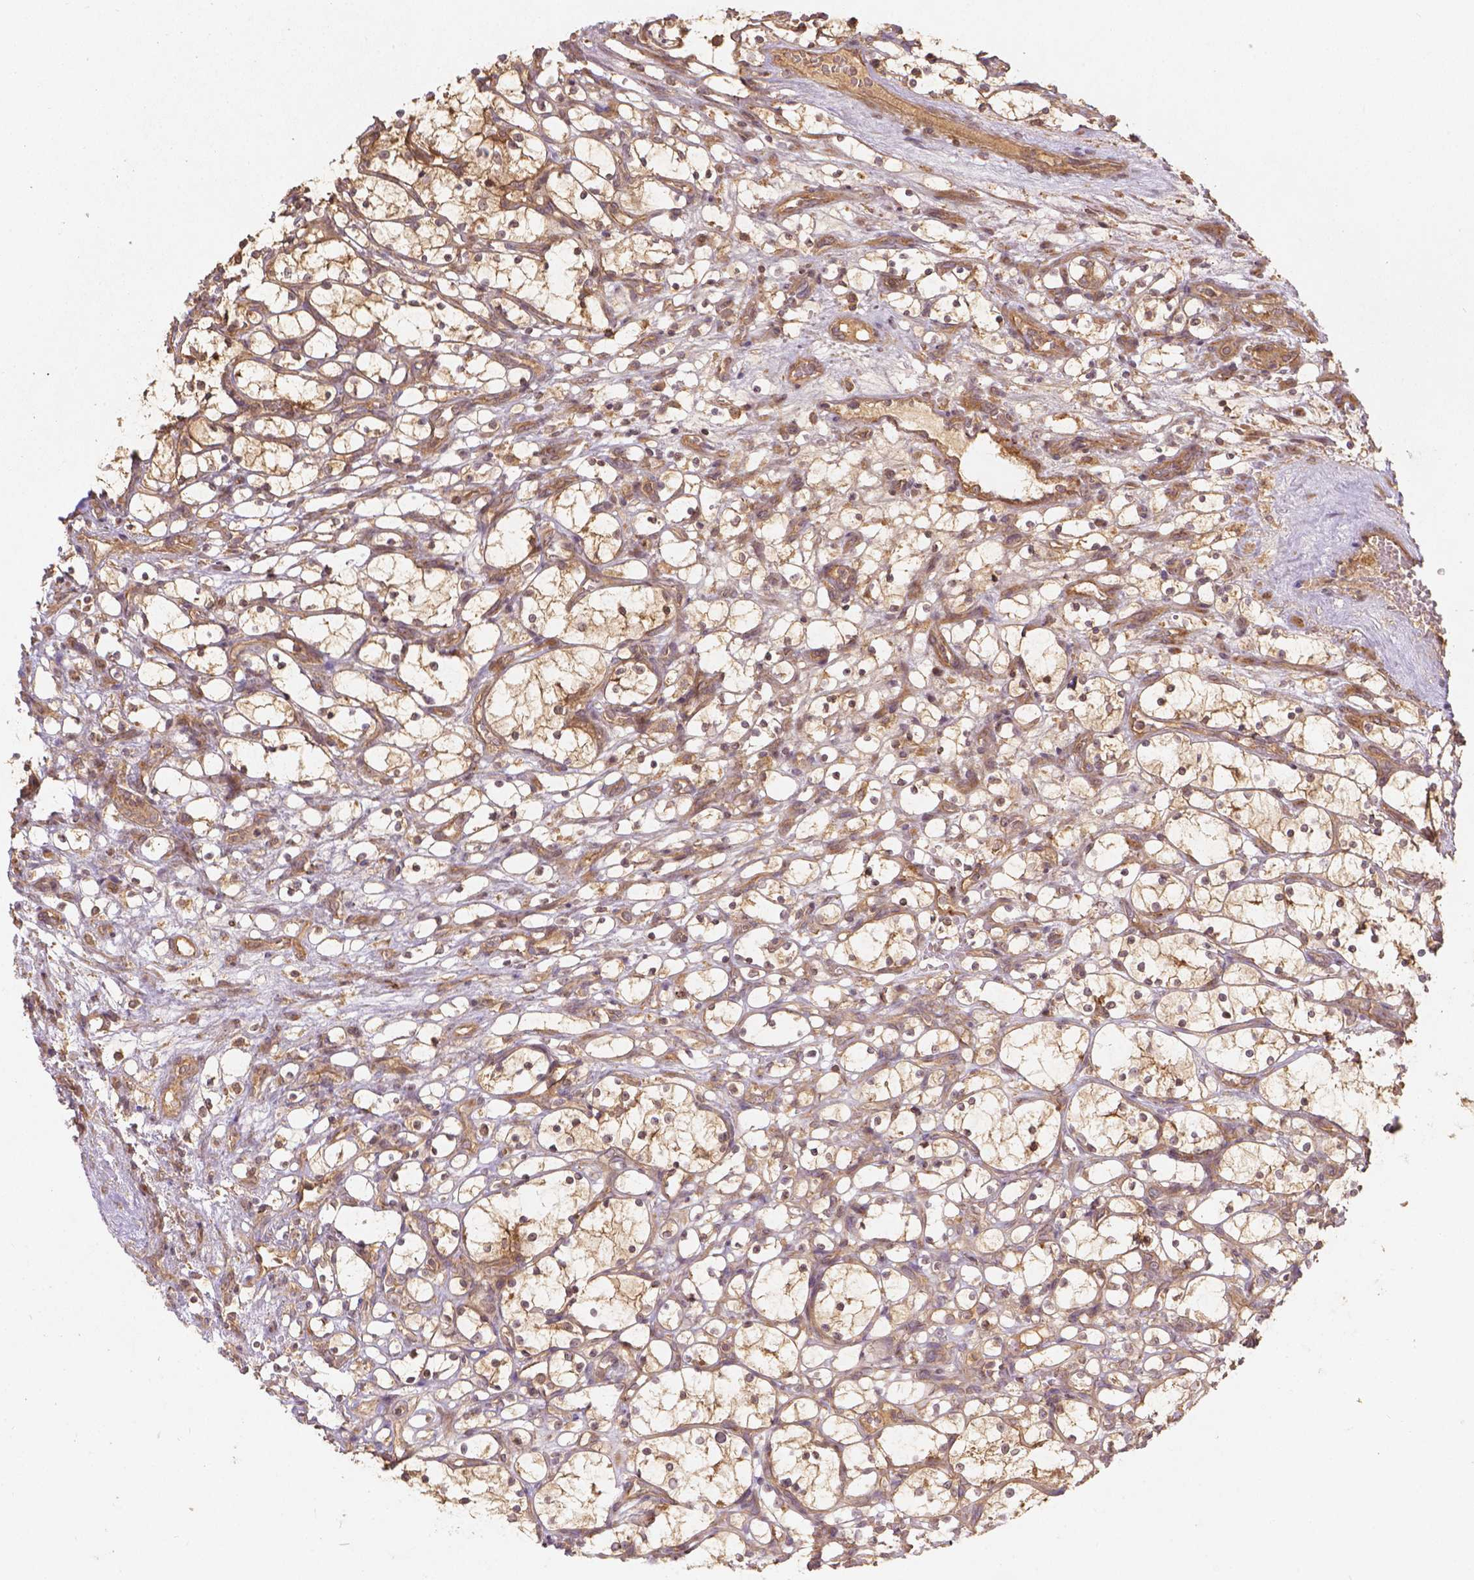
{"staining": {"intensity": "moderate", "quantity": ">75%", "location": "cytoplasmic/membranous"}, "tissue": "renal cancer", "cell_type": "Tumor cells", "image_type": "cancer", "snomed": [{"axis": "morphology", "description": "Adenocarcinoma, NOS"}, {"axis": "topography", "description": "Kidney"}], "caption": "Renal adenocarcinoma tissue displays moderate cytoplasmic/membranous expression in approximately >75% of tumor cells, visualized by immunohistochemistry. (DAB IHC with brightfield microscopy, high magnification).", "gene": "XPR1", "patient": {"sex": "female", "age": 69}}